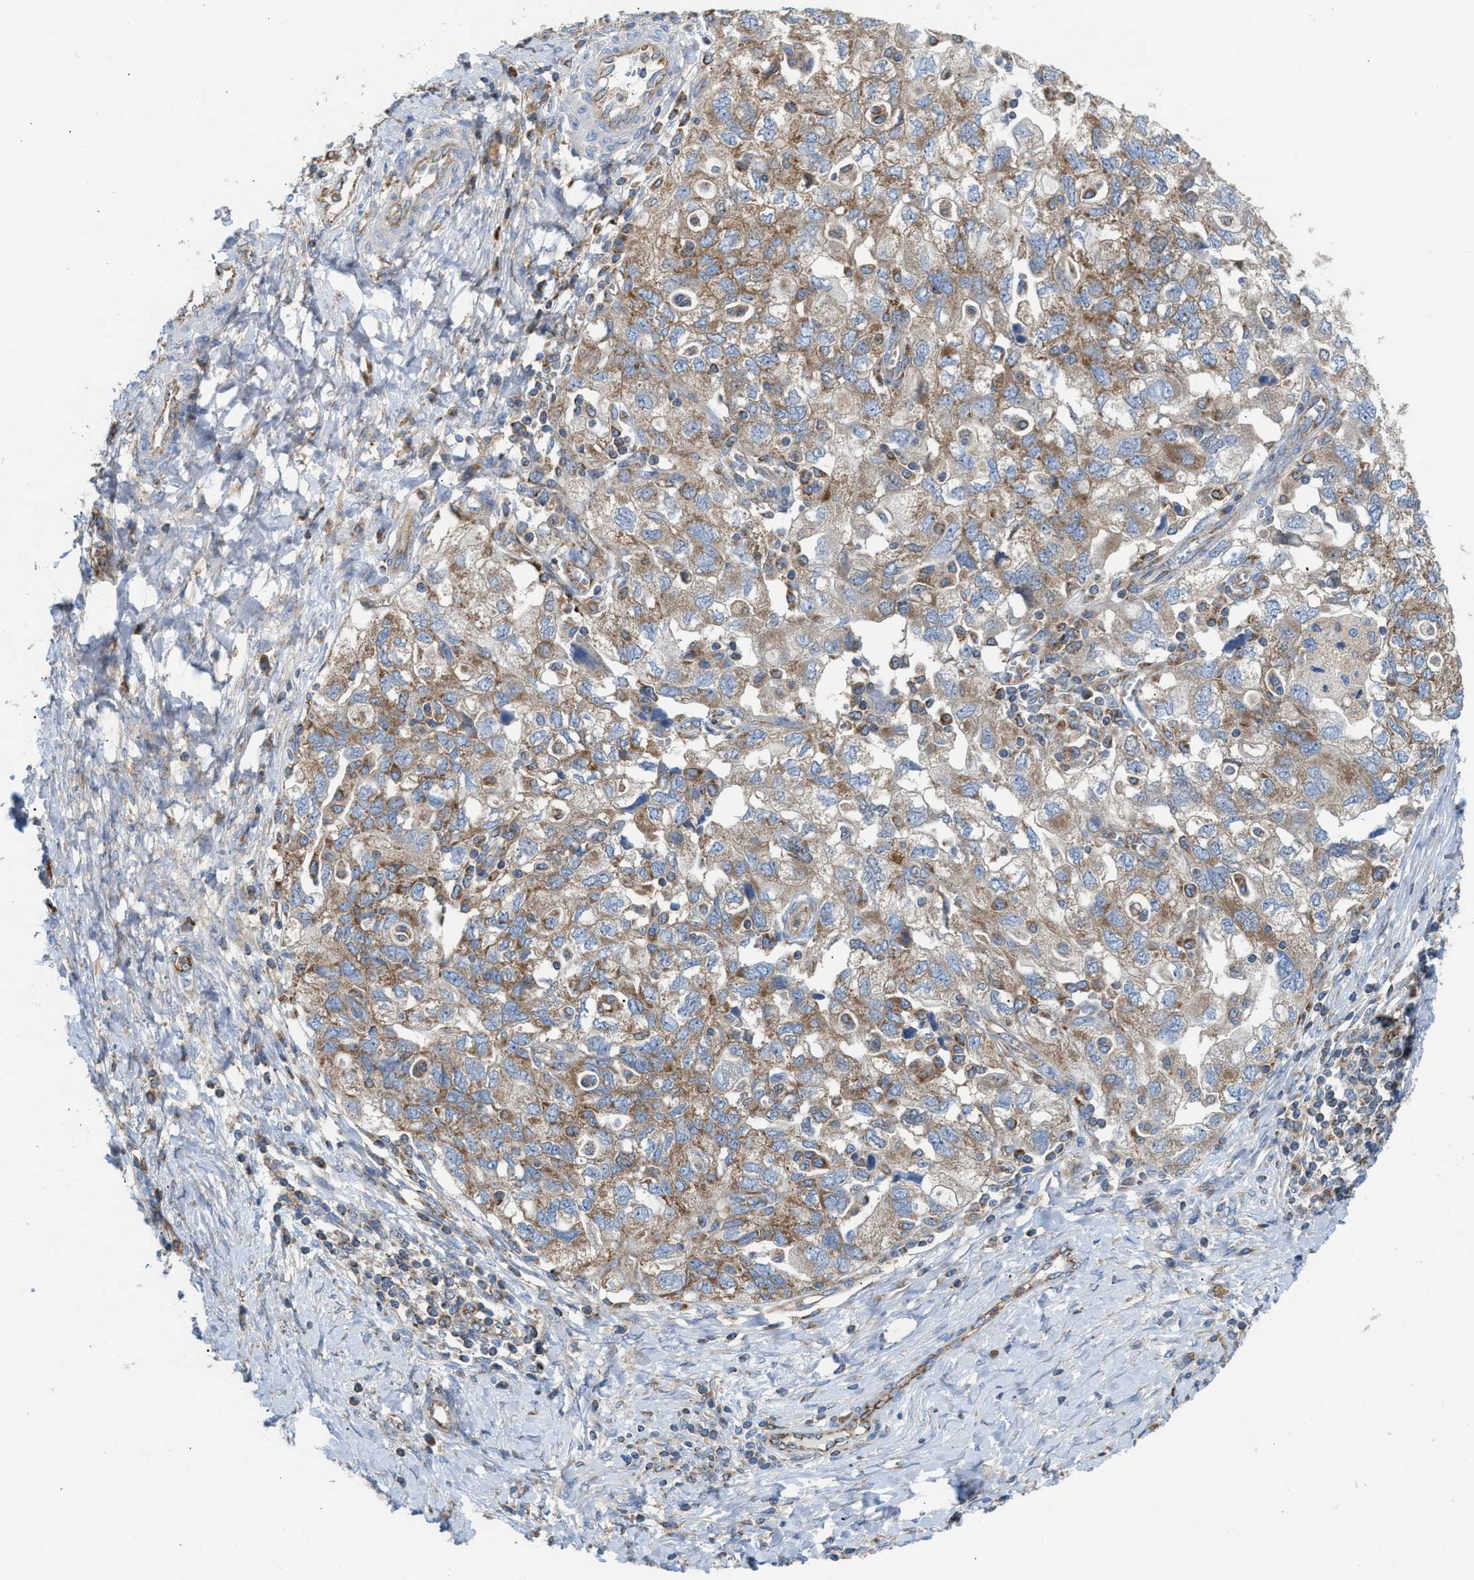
{"staining": {"intensity": "moderate", "quantity": ">75%", "location": "cytoplasmic/membranous"}, "tissue": "ovarian cancer", "cell_type": "Tumor cells", "image_type": "cancer", "snomed": [{"axis": "morphology", "description": "Carcinoma, NOS"}, {"axis": "morphology", "description": "Cystadenocarcinoma, serous, NOS"}, {"axis": "topography", "description": "Ovary"}], "caption": "A micrograph showing moderate cytoplasmic/membranous expression in about >75% of tumor cells in ovarian cancer (carcinoma), as visualized by brown immunohistochemical staining.", "gene": "TBC1D15", "patient": {"sex": "female", "age": 69}}